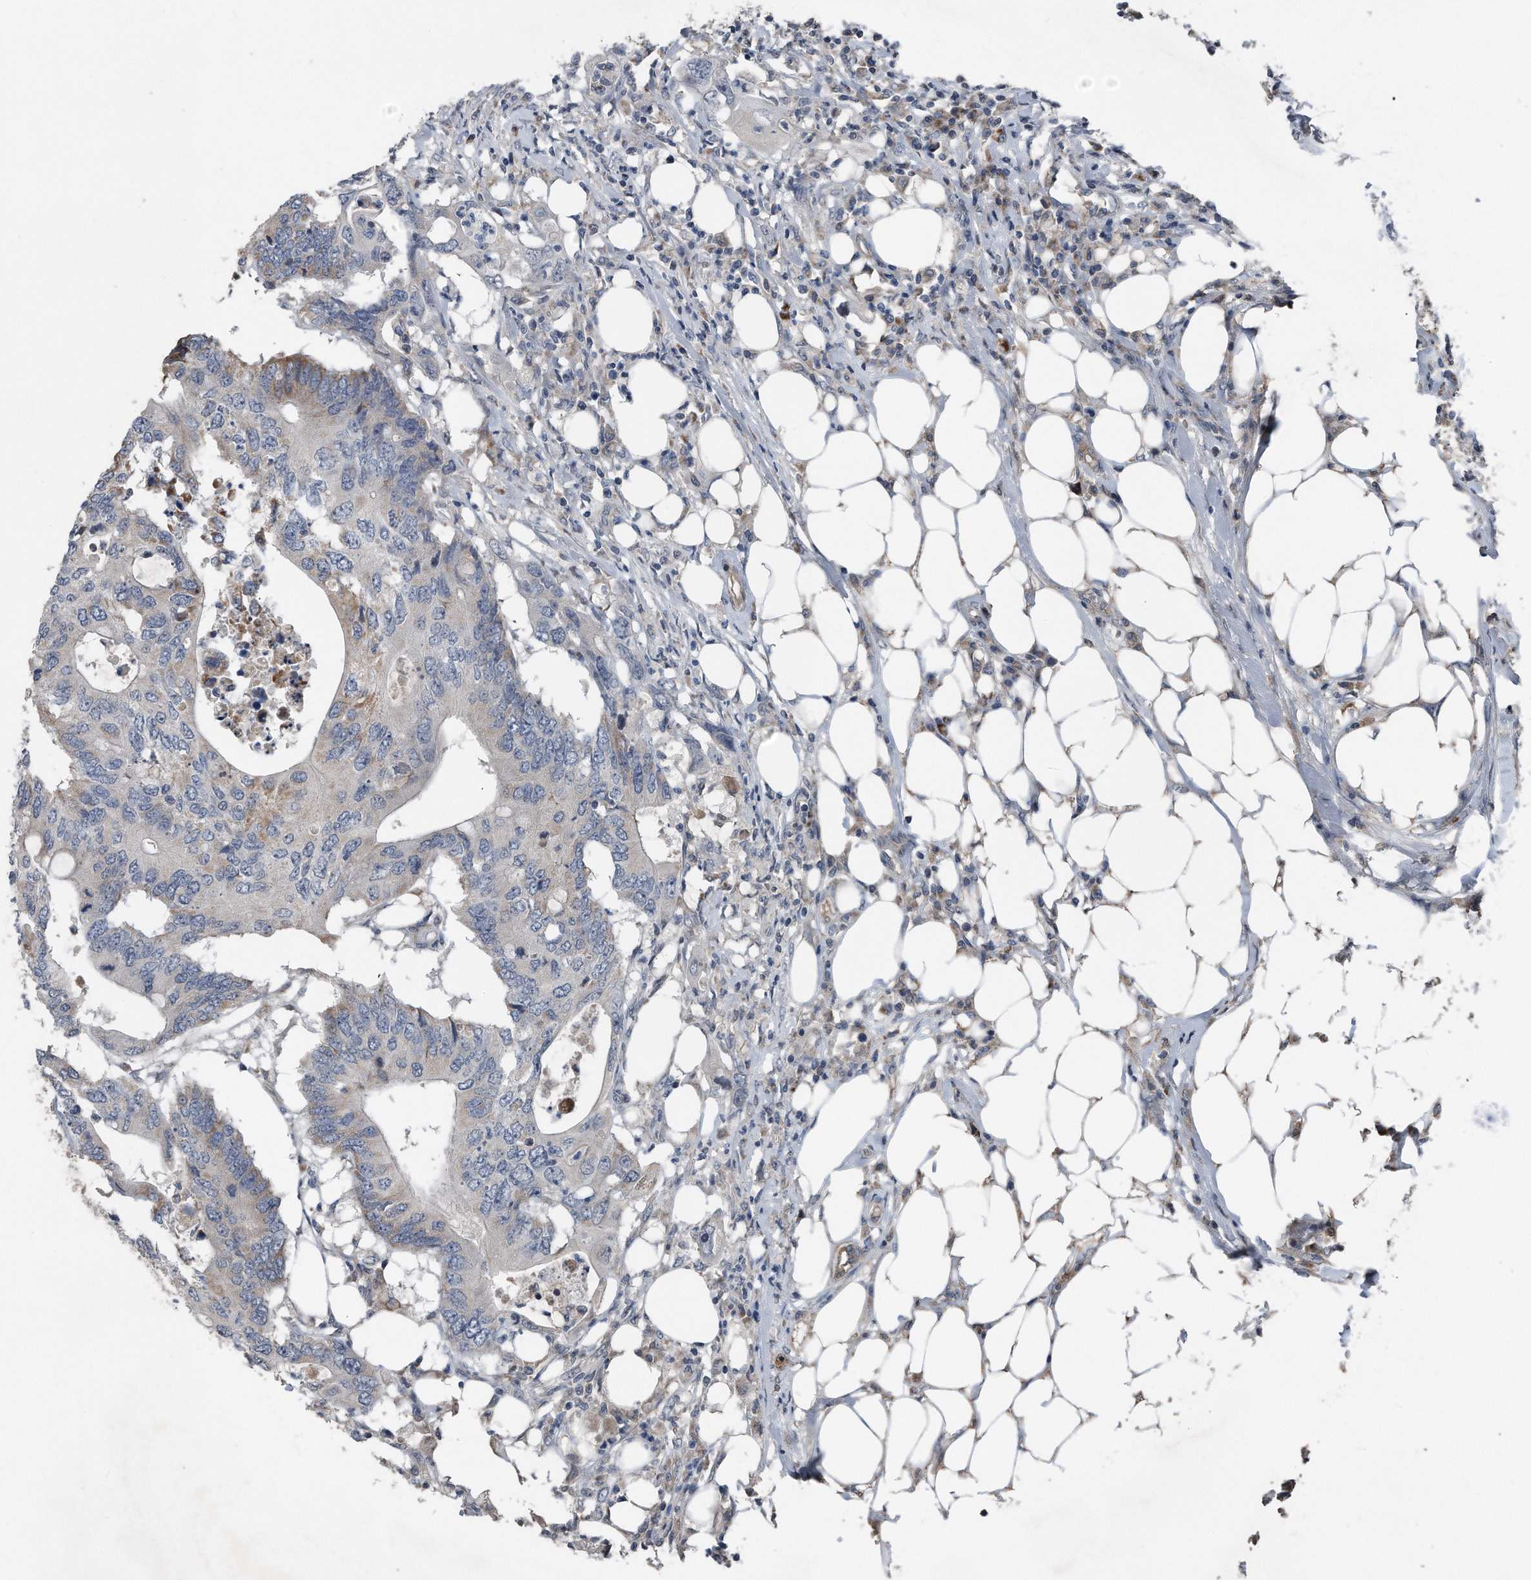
{"staining": {"intensity": "weak", "quantity": "<25%", "location": "cytoplasmic/membranous"}, "tissue": "colorectal cancer", "cell_type": "Tumor cells", "image_type": "cancer", "snomed": [{"axis": "morphology", "description": "Adenocarcinoma, NOS"}, {"axis": "topography", "description": "Colon"}], "caption": "Tumor cells show no significant protein staining in colorectal cancer (adenocarcinoma).", "gene": "DST", "patient": {"sex": "male", "age": 71}}